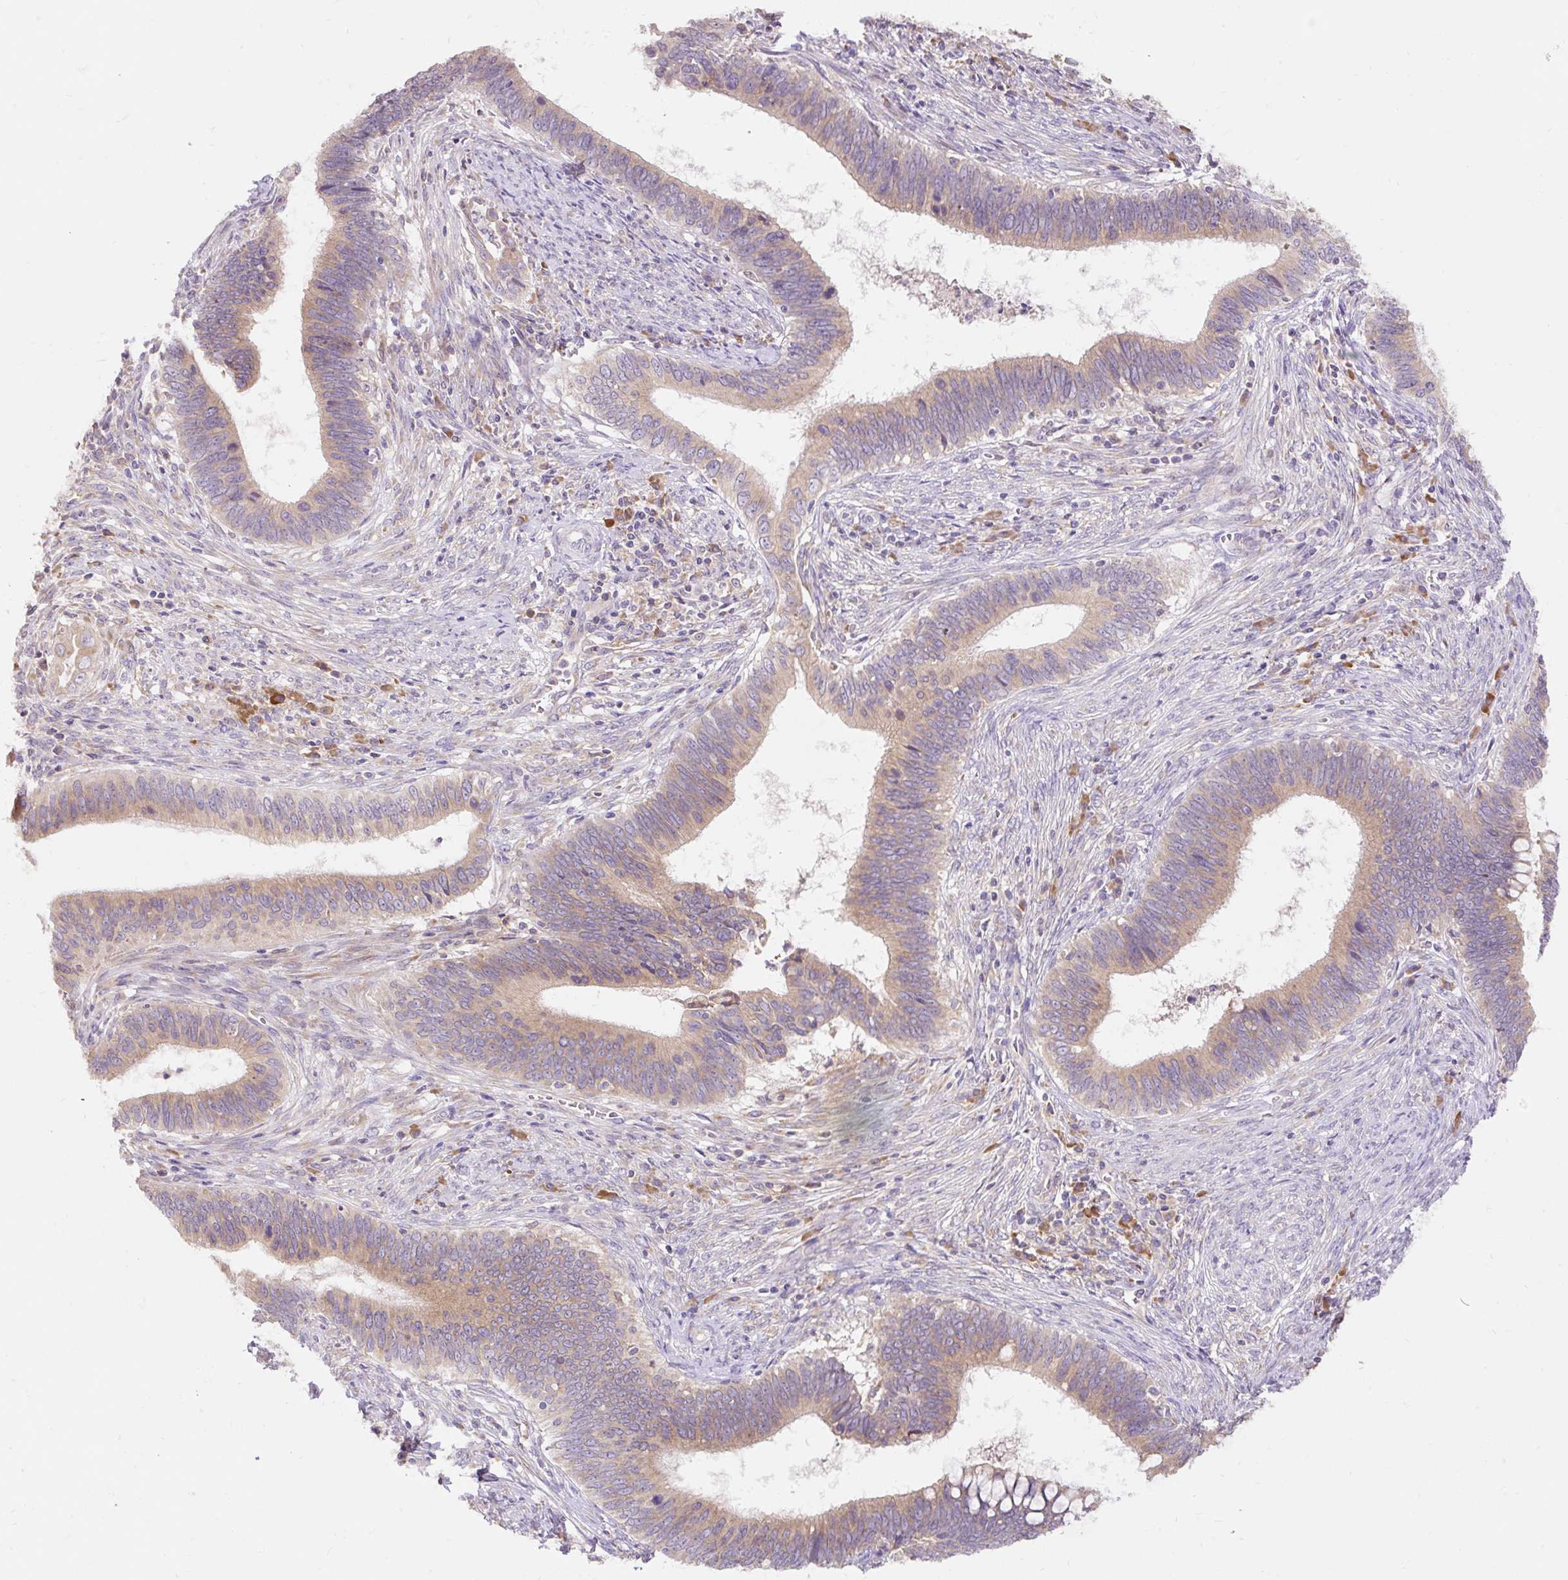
{"staining": {"intensity": "weak", "quantity": ">75%", "location": "cytoplasmic/membranous"}, "tissue": "cervical cancer", "cell_type": "Tumor cells", "image_type": "cancer", "snomed": [{"axis": "morphology", "description": "Adenocarcinoma, NOS"}, {"axis": "topography", "description": "Cervix"}], "caption": "Cervical cancer (adenocarcinoma) was stained to show a protein in brown. There is low levels of weak cytoplasmic/membranous positivity in about >75% of tumor cells.", "gene": "SEC63", "patient": {"sex": "female", "age": 42}}